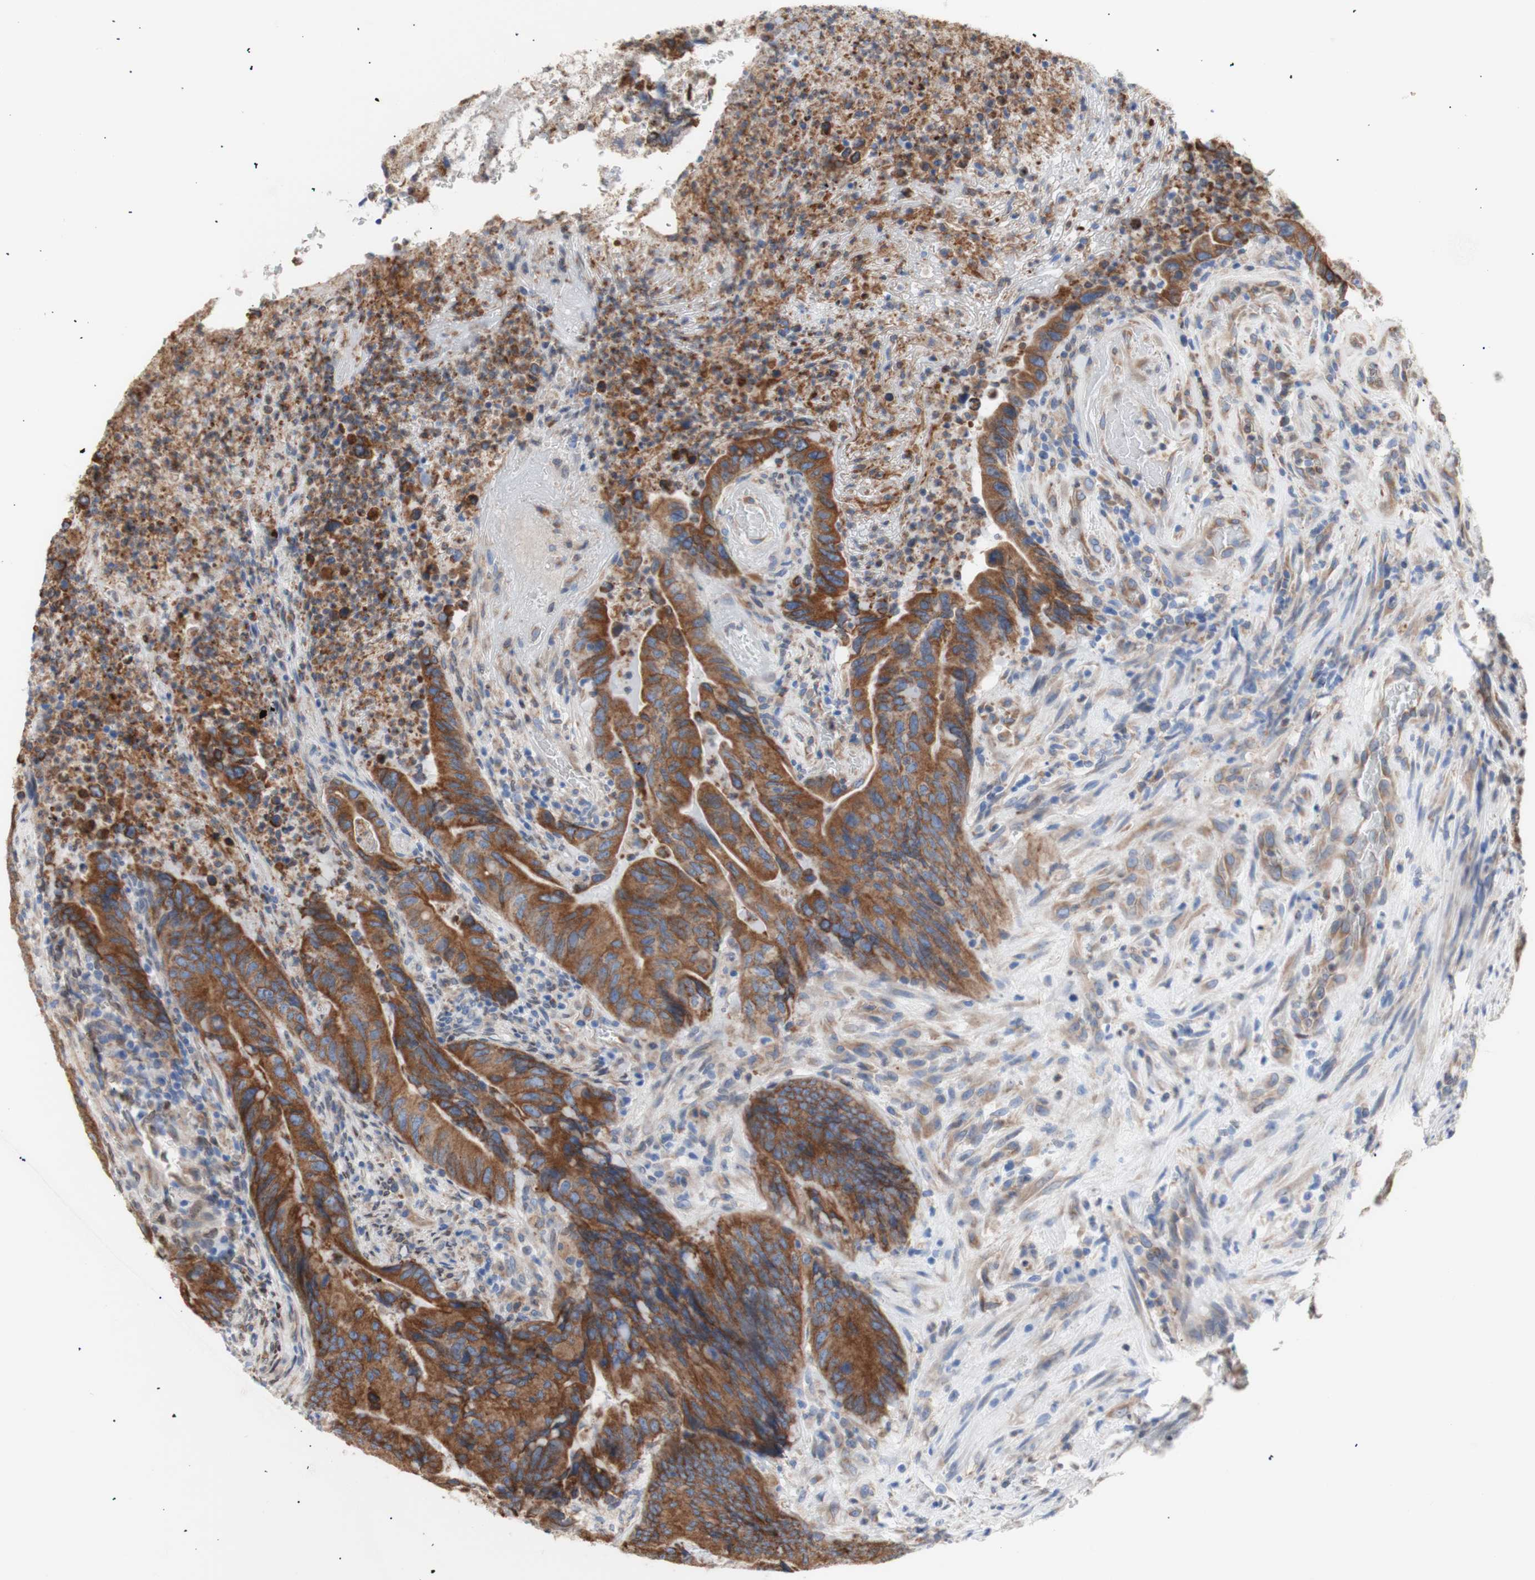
{"staining": {"intensity": "strong", "quantity": ">75%", "location": "cytoplasmic/membranous"}, "tissue": "colorectal cancer", "cell_type": "Tumor cells", "image_type": "cancer", "snomed": [{"axis": "morphology", "description": "Normal tissue, NOS"}, {"axis": "morphology", "description": "Adenocarcinoma, NOS"}, {"axis": "topography", "description": "Colon"}], "caption": "An image of human colorectal adenocarcinoma stained for a protein displays strong cytoplasmic/membranous brown staining in tumor cells.", "gene": "ERLIN1", "patient": {"sex": "male", "age": 56}}